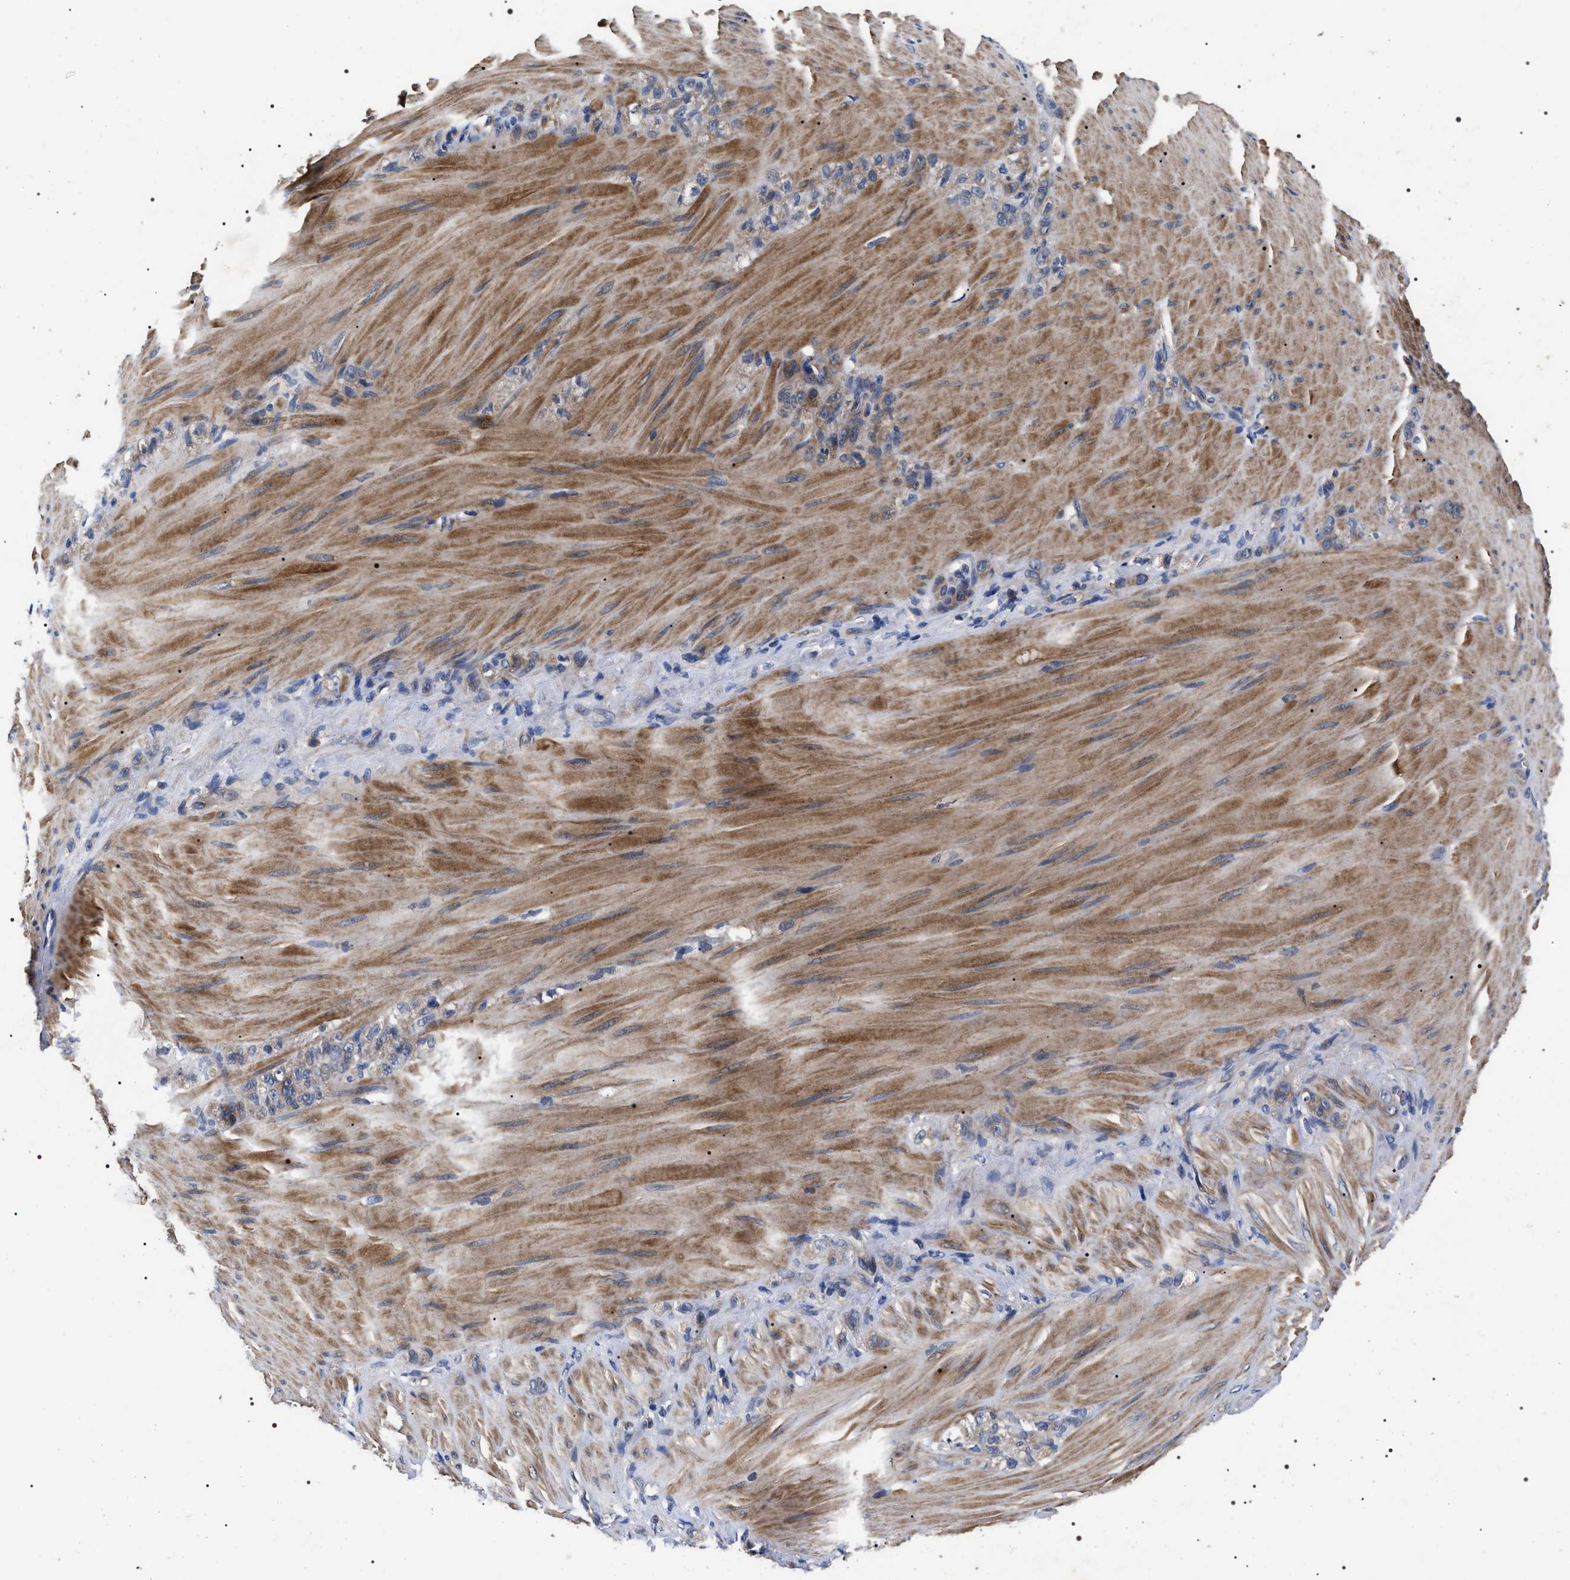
{"staining": {"intensity": "weak", "quantity": "<25%", "location": "cytoplasmic/membranous"}, "tissue": "stomach cancer", "cell_type": "Tumor cells", "image_type": "cancer", "snomed": [{"axis": "morphology", "description": "Normal tissue, NOS"}, {"axis": "morphology", "description": "Adenocarcinoma, NOS"}, {"axis": "topography", "description": "Stomach"}], "caption": "Stomach cancer (adenocarcinoma) stained for a protein using immunohistochemistry reveals no positivity tumor cells.", "gene": "MIS18A", "patient": {"sex": "male", "age": 82}}